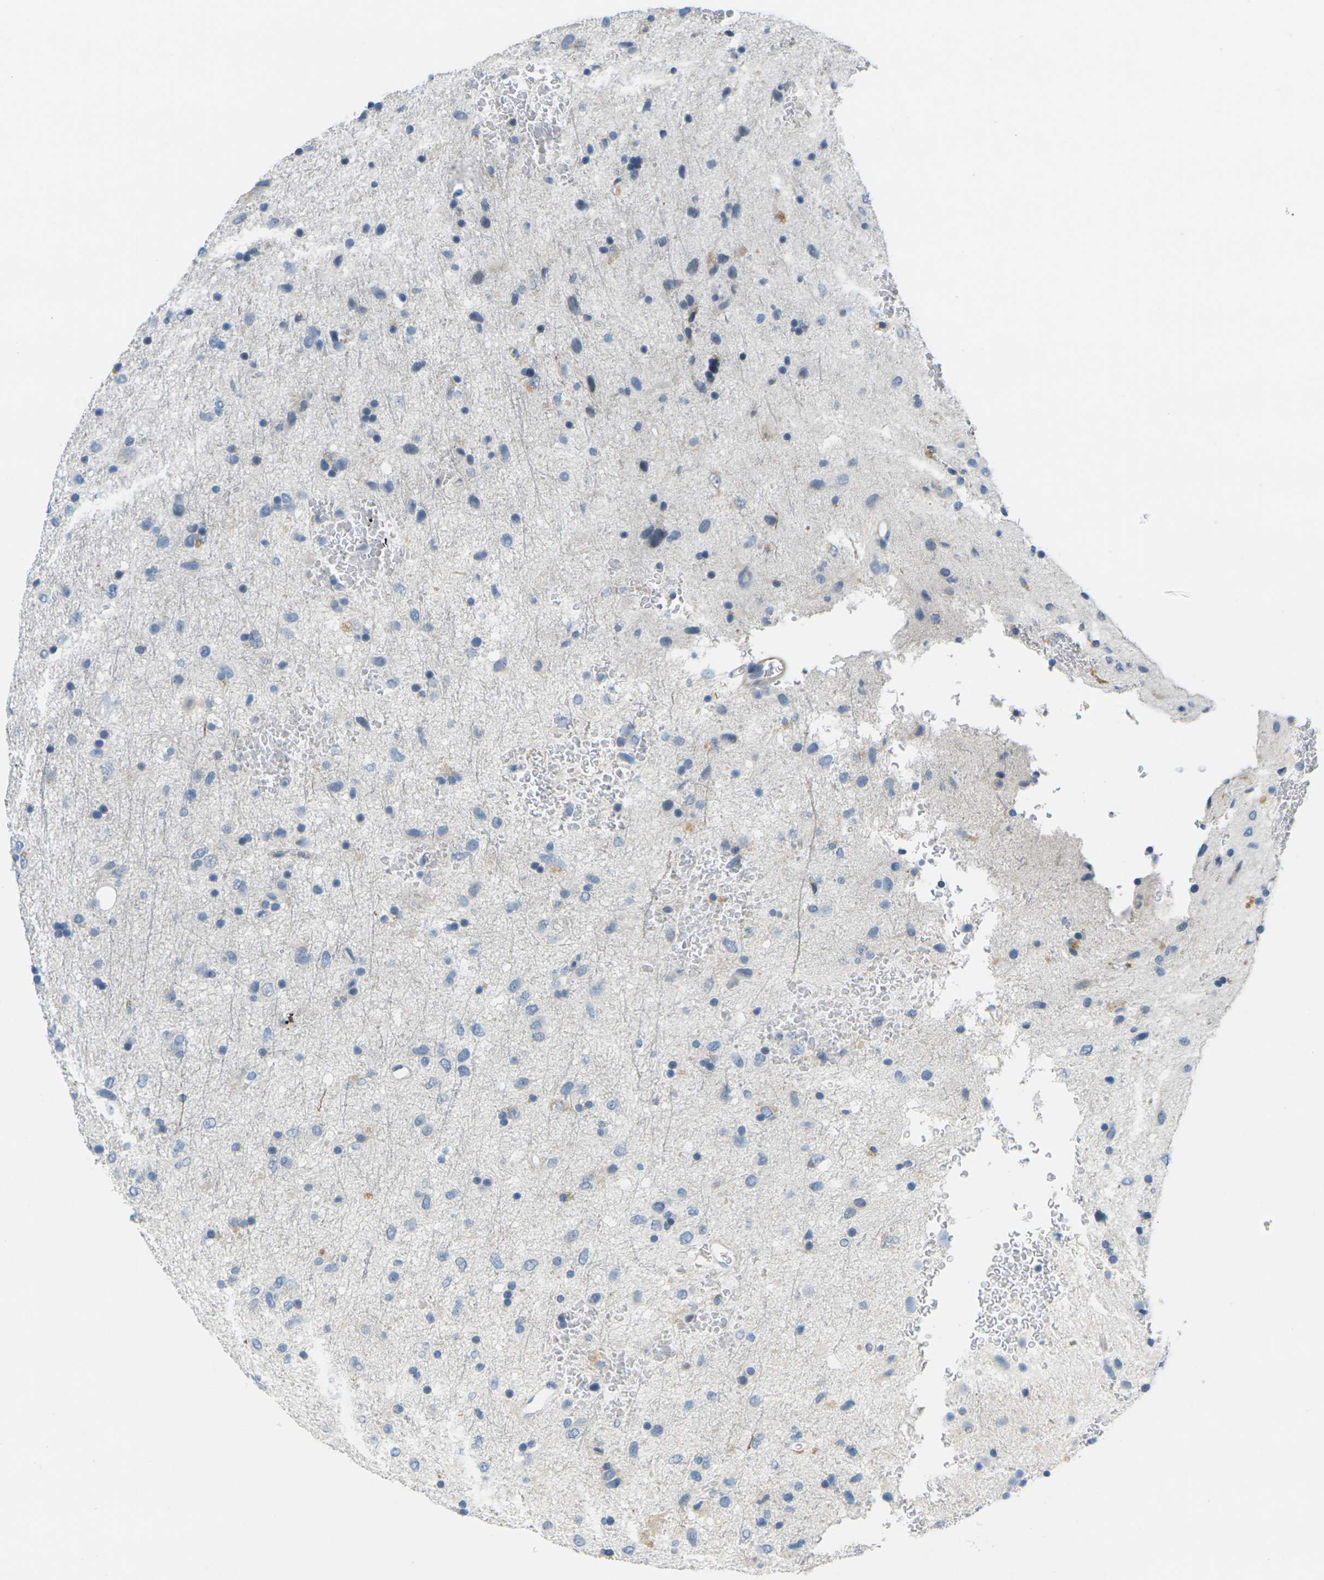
{"staining": {"intensity": "negative", "quantity": "none", "location": "none"}, "tissue": "glioma", "cell_type": "Tumor cells", "image_type": "cancer", "snomed": [{"axis": "morphology", "description": "Glioma, malignant, Low grade"}, {"axis": "topography", "description": "Brain"}], "caption": "Immunohistochemistry of human glioma shows no expression in tumor cells. (DAB (3,3'-diaminobenzidine) immunohistochemistry (IHC) with hematoxylin counter stain).", "gene": "CYP2C8", "patient": {"sex": "male", "age": 77}}